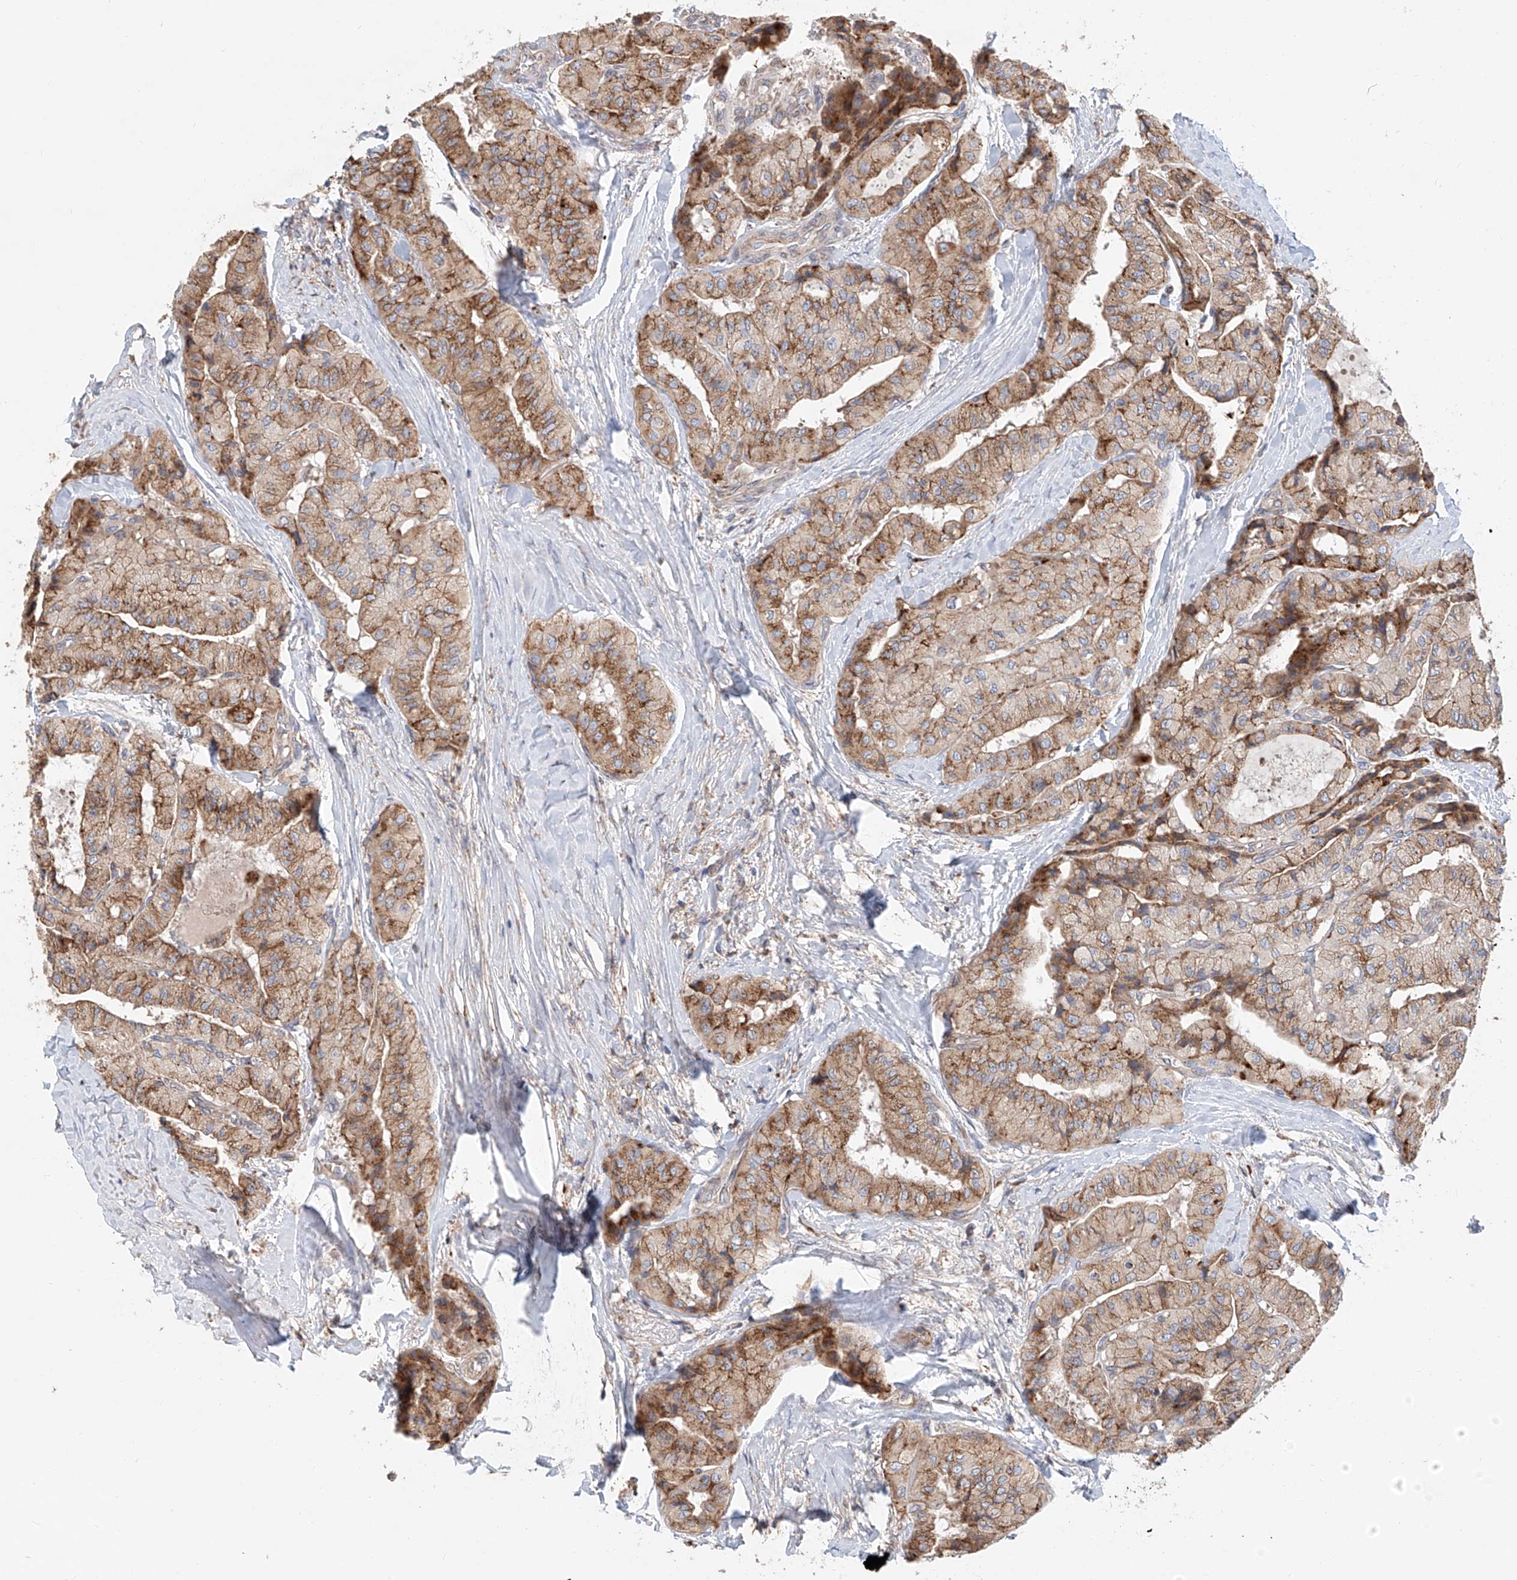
{"staining": {"intensity": "moderate", "quantity": ">75%", "location": "cytoplasmic/membranous"}, "tissue": "thyroid cancer", "cell_type": "Tumor cells", "image_type": "cancer", "snomed": [{"axis": "morphology", "description": "Papillary adenocarcinoma, NOS"}, {"axis": "topography", "description": "Thyroid gland"}], "caption": "Immunohistochemical staining of human thyroid cancer displays moderate cytoplasmic/membranous protein expression in approximately >75% of tumor cells.", "gene": "HGSNAT", "patient": {"sex": "female", "age": 59}}